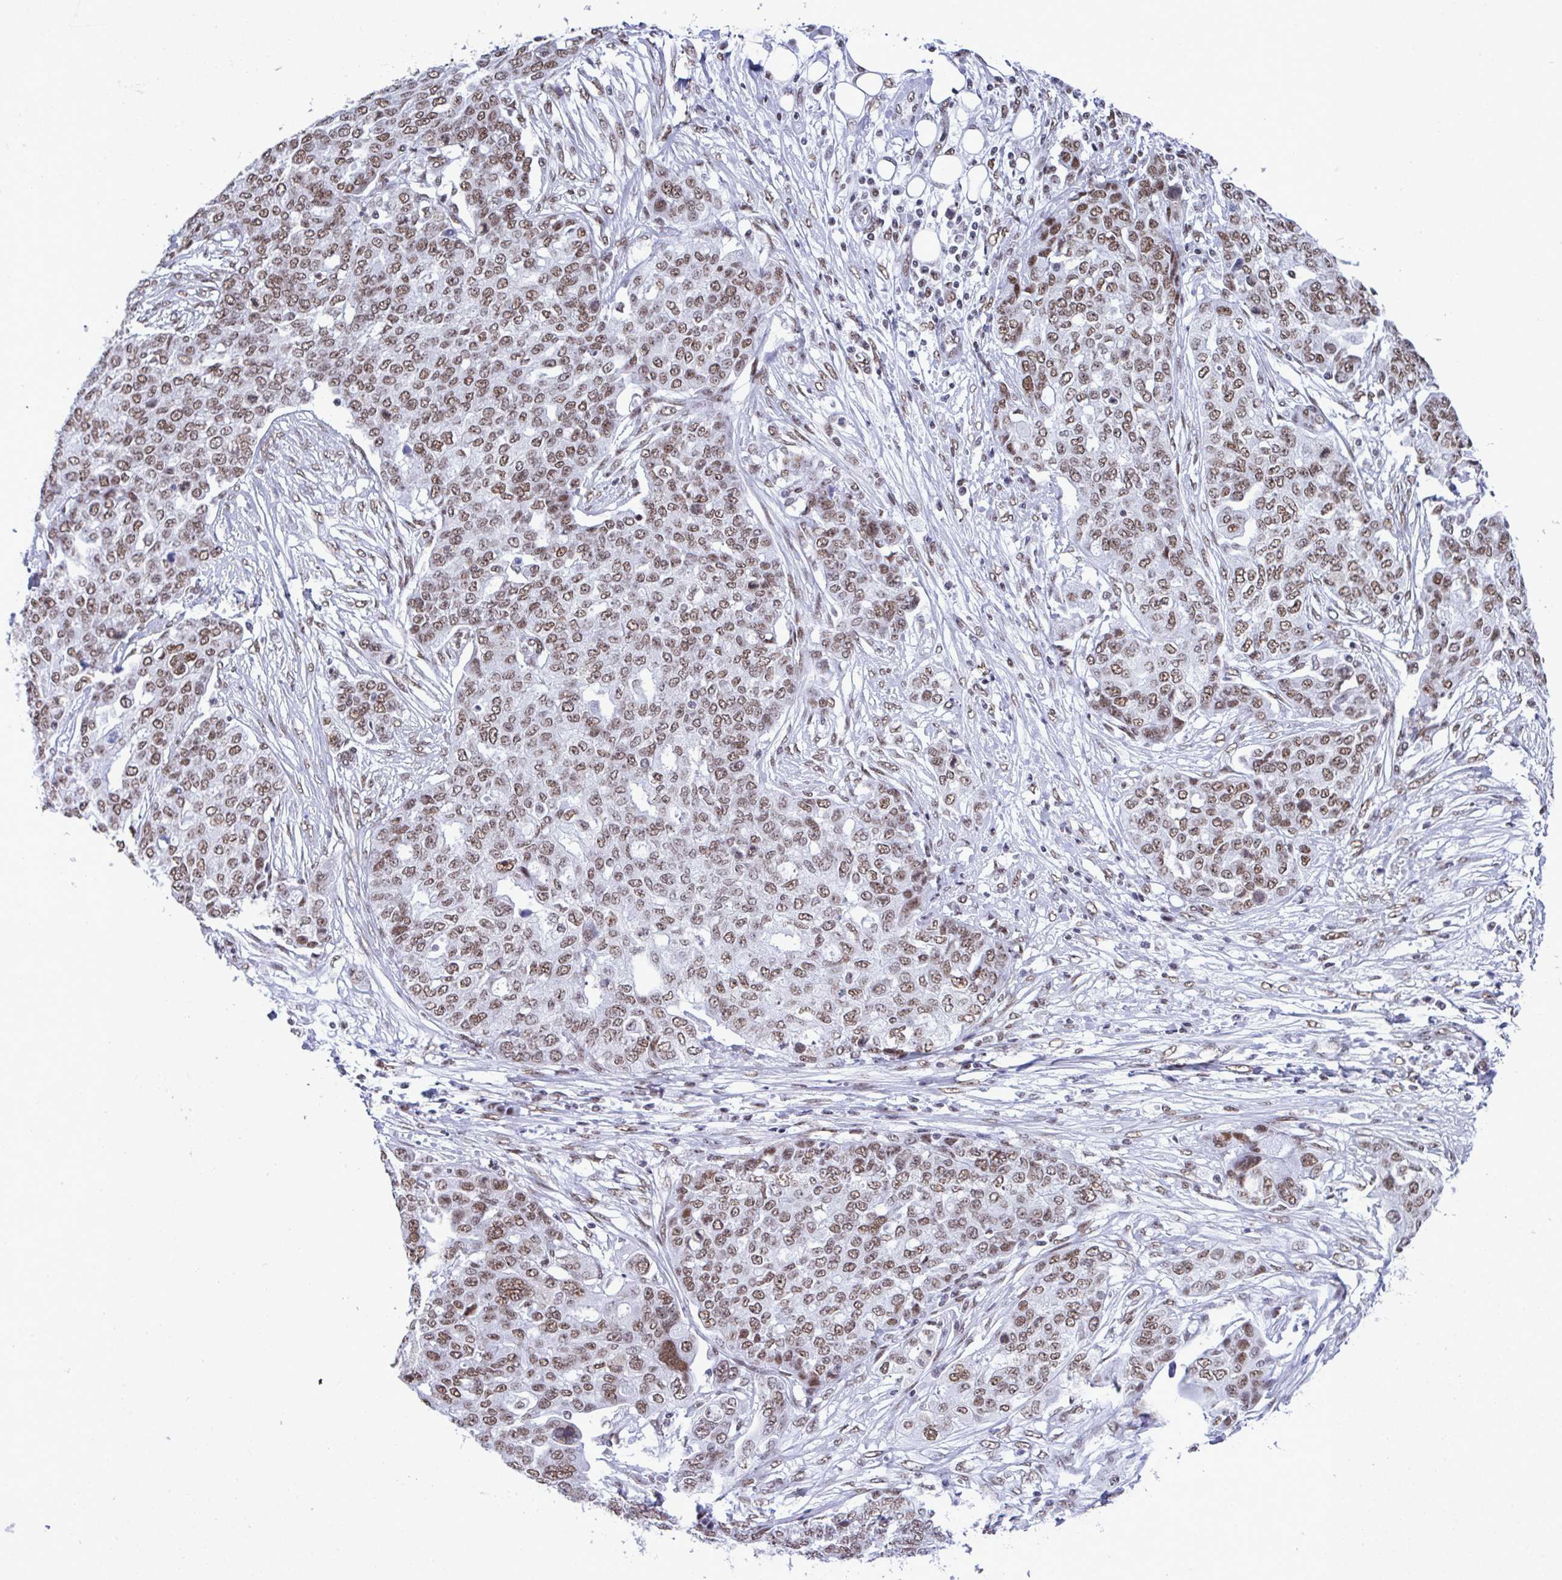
{"staining": {"intensity": "moderate", "quantity": ">75%", "location": "nuclear"}, "tissue": "ovarian cancer", "cell_type": "Tumor cells", "image_type": "cancer", "snomed": [{"axis": "morphology", "description": "Cystadenocarcinoma, serous, NOS"}, {"axis": "topography", "description": "Soft tissue"}, {"axis": "topography", "description": "Ovary"}], "caption": "Immunohistochemical staining of serous cystadenocarcinoma (ovarian) exhibits medium levels of moderate nuclear staining in about >75% of tumor cells.", "gene": "DDX52", "patient": {"sex": "female", "age": 57}}